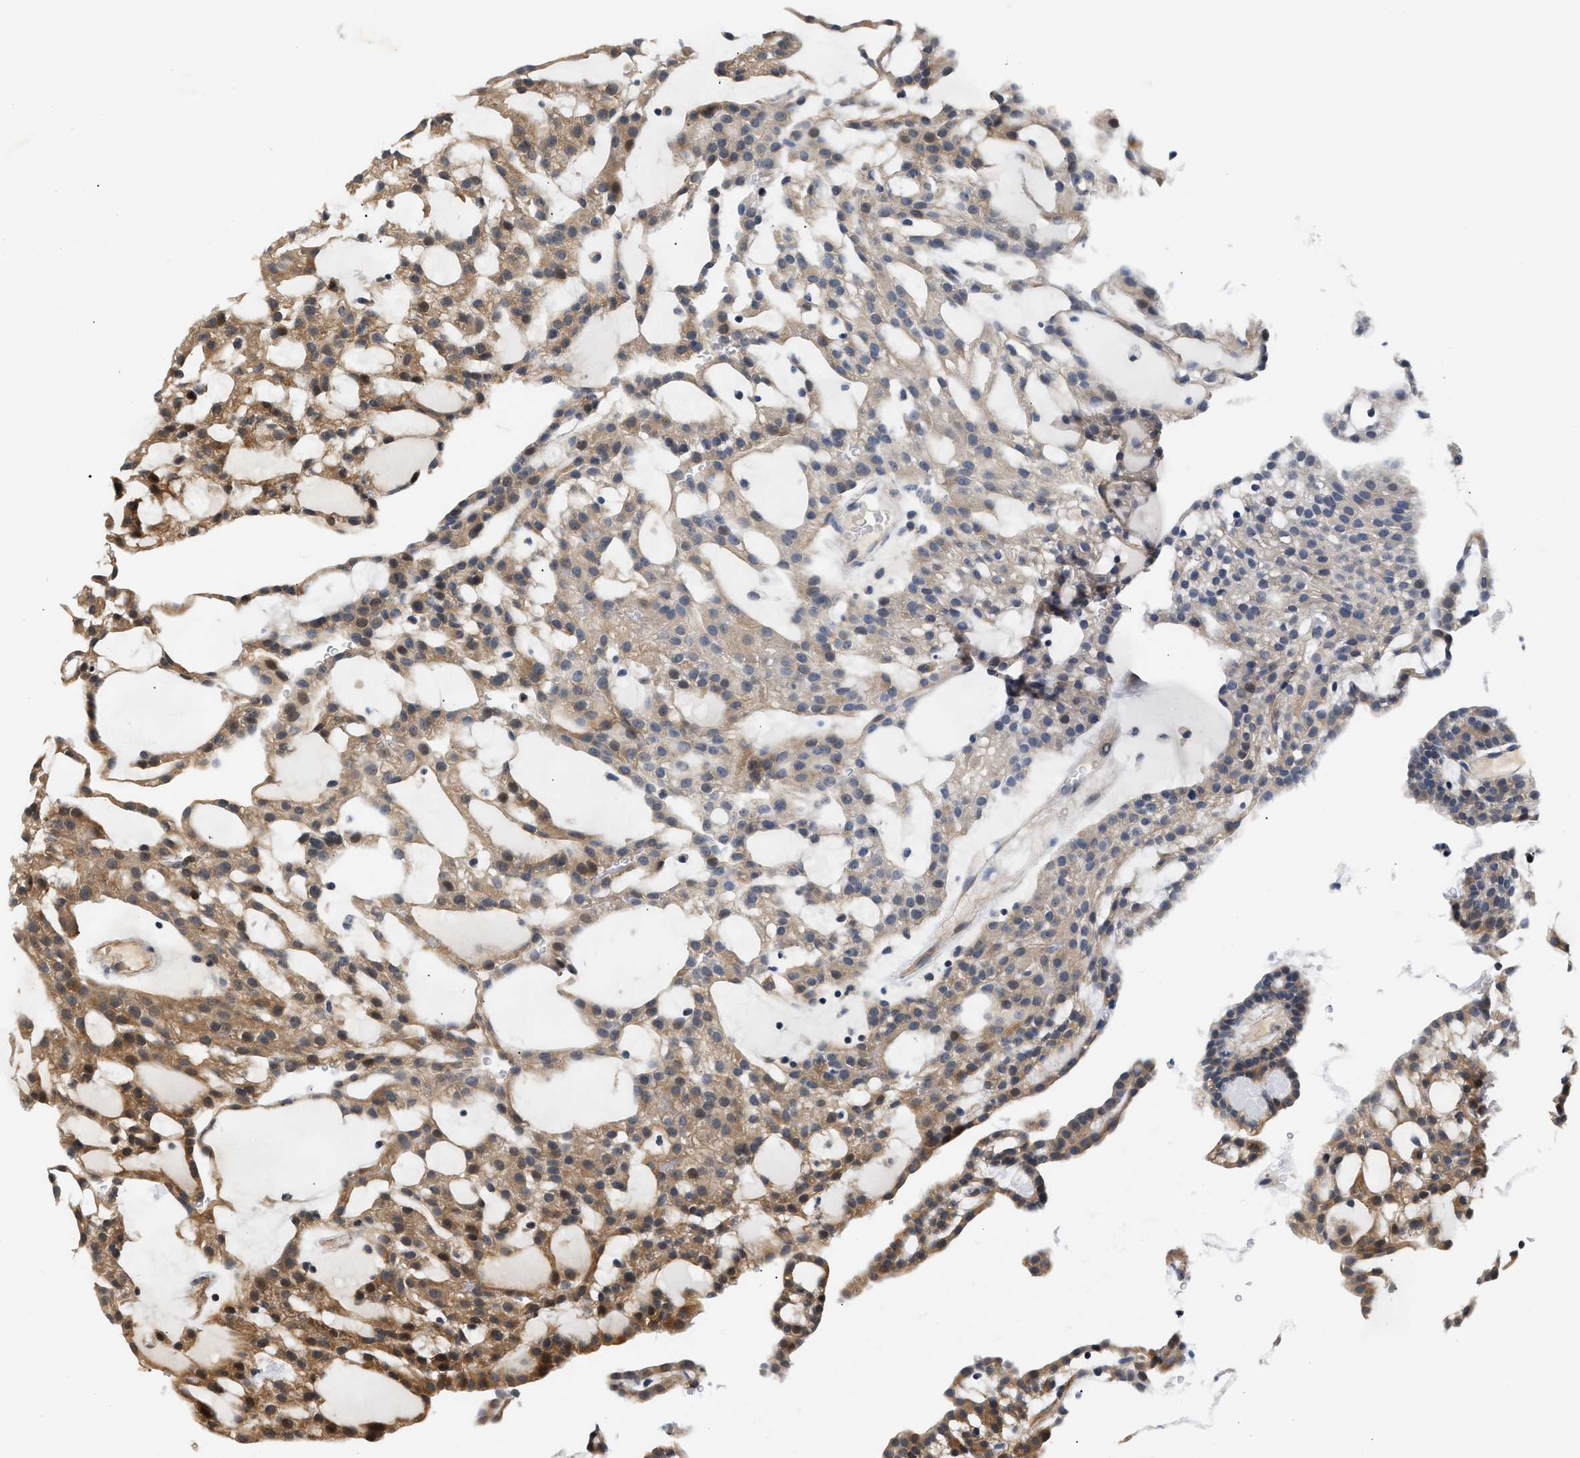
{"staining": {"intensity": "moderate", "quantity": ">75%", "location": "cytoplasmic/membranous"}, "tissue": "renal cancer", "cell_type": "Tumor cells", "image_type": "cancer", "snomed": [{"axis": "morphology", "description": "Adenocarcinoma, NOS"}, {"axis": "topography", "description": "Kidney"}], "caption": "Immunohistochemical staining of human adenocarcinoma (renal) exhibits moderate cytoplasmic/membranous protein staining in approximately >75% of tumor cells. The staining is performed using DAB brown chromogen to label protein expression. The nuclei are counter-stained blue using hematoxylin.", "gene": "TUT7", "patient": {"sex": "male", "age": 63}}